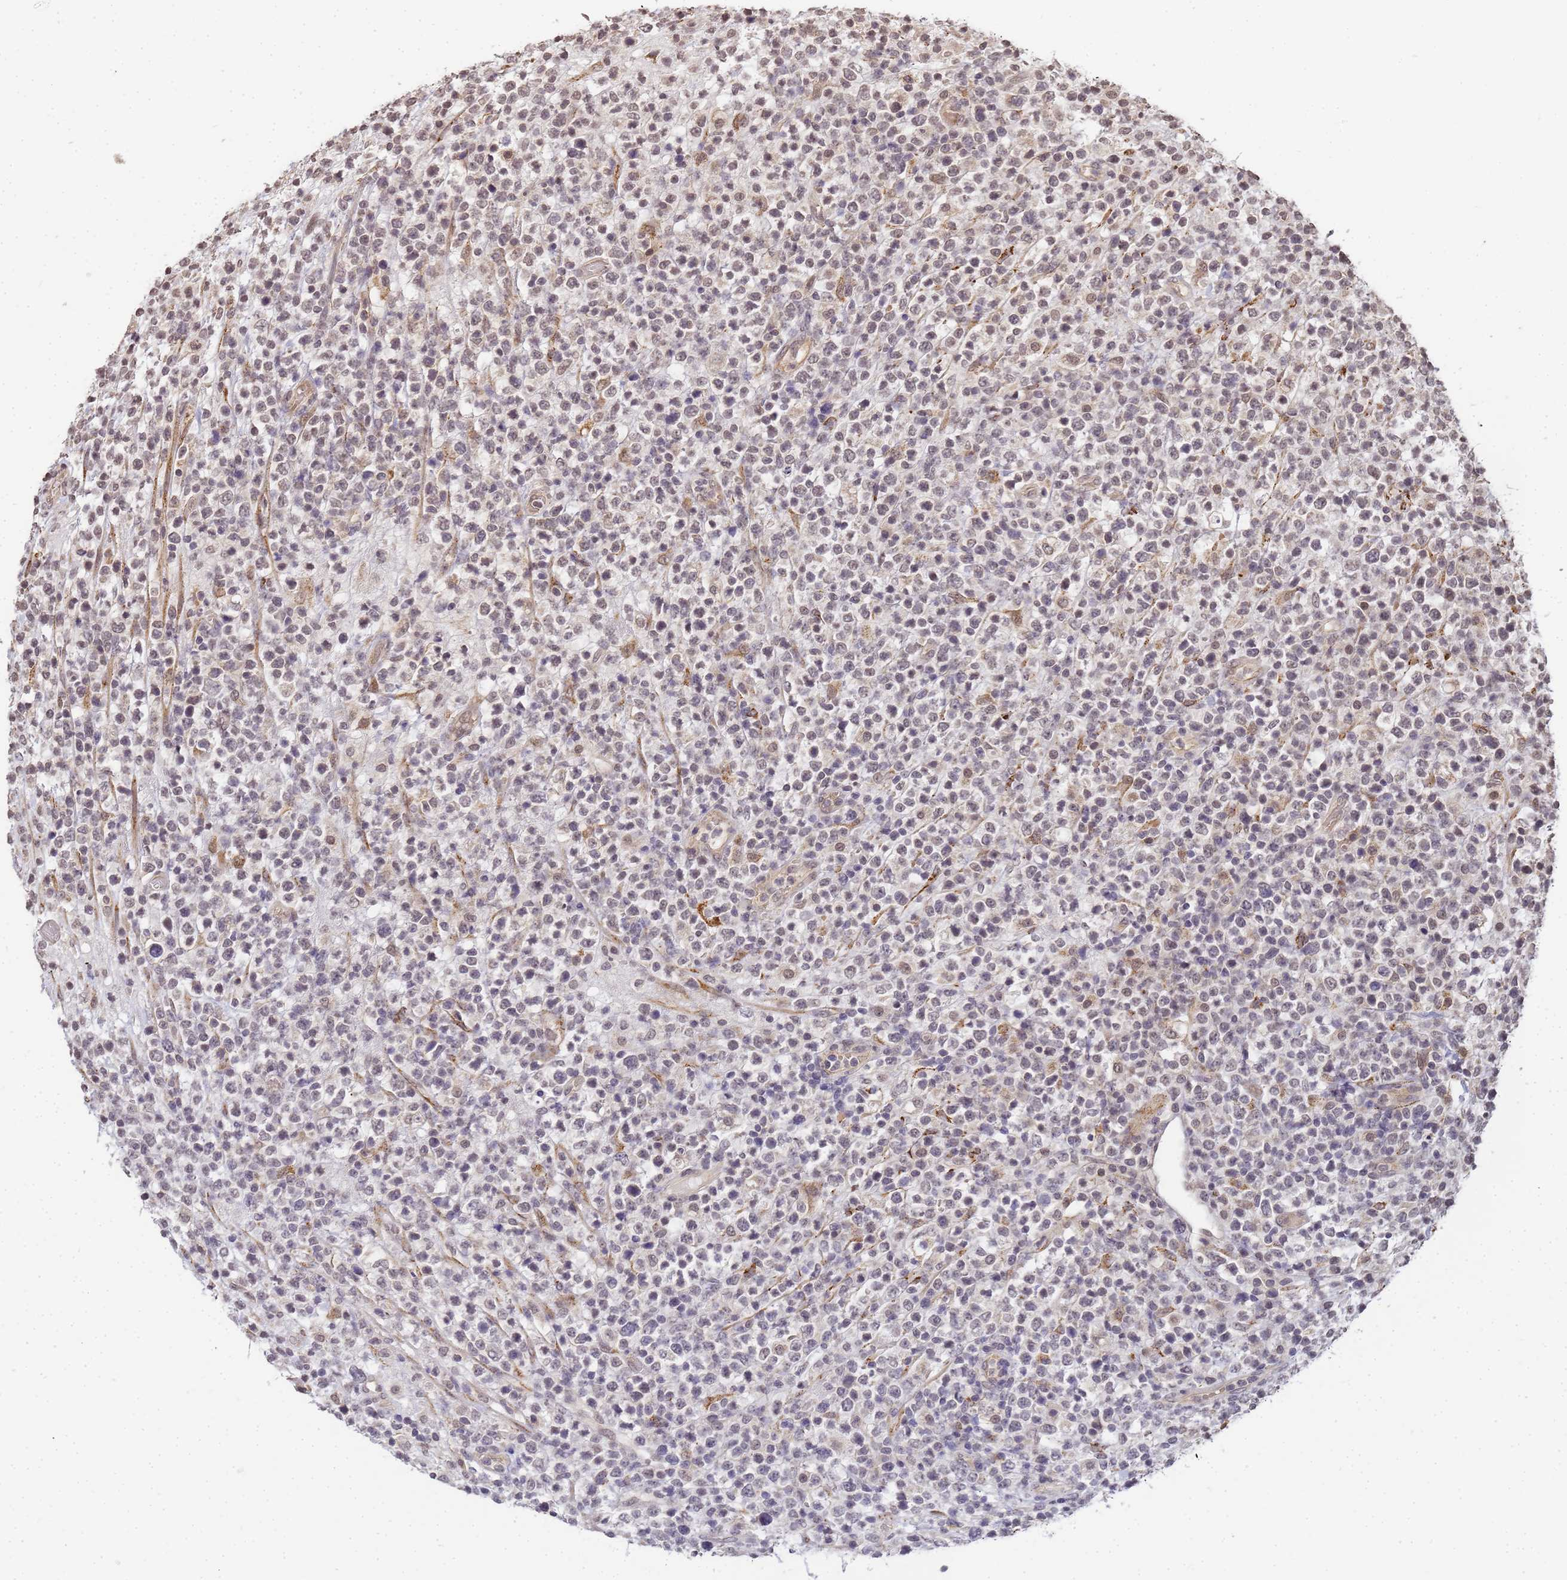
{"staining": {"intensity": "negative", "quantity": "none", "location": "none"}, "tissue": "lymphoma", "cell_type": "Tumor cells", "image_type": "cancer", "snomed": [{"axis": "morphology", "description": "Malignant lymphoma, non-Hodgkin's type, High grade"}, {"axis": "topography", "description": "Colon"}], "caption": "The micrograph reveals no staining of tumor cells in lymphoma. (DAB (3,3'-diaminobenzidine) immunohistochemistry, high magnification).", "gene": "MYL7", "patient": {"sex": "female", "age": 53}}